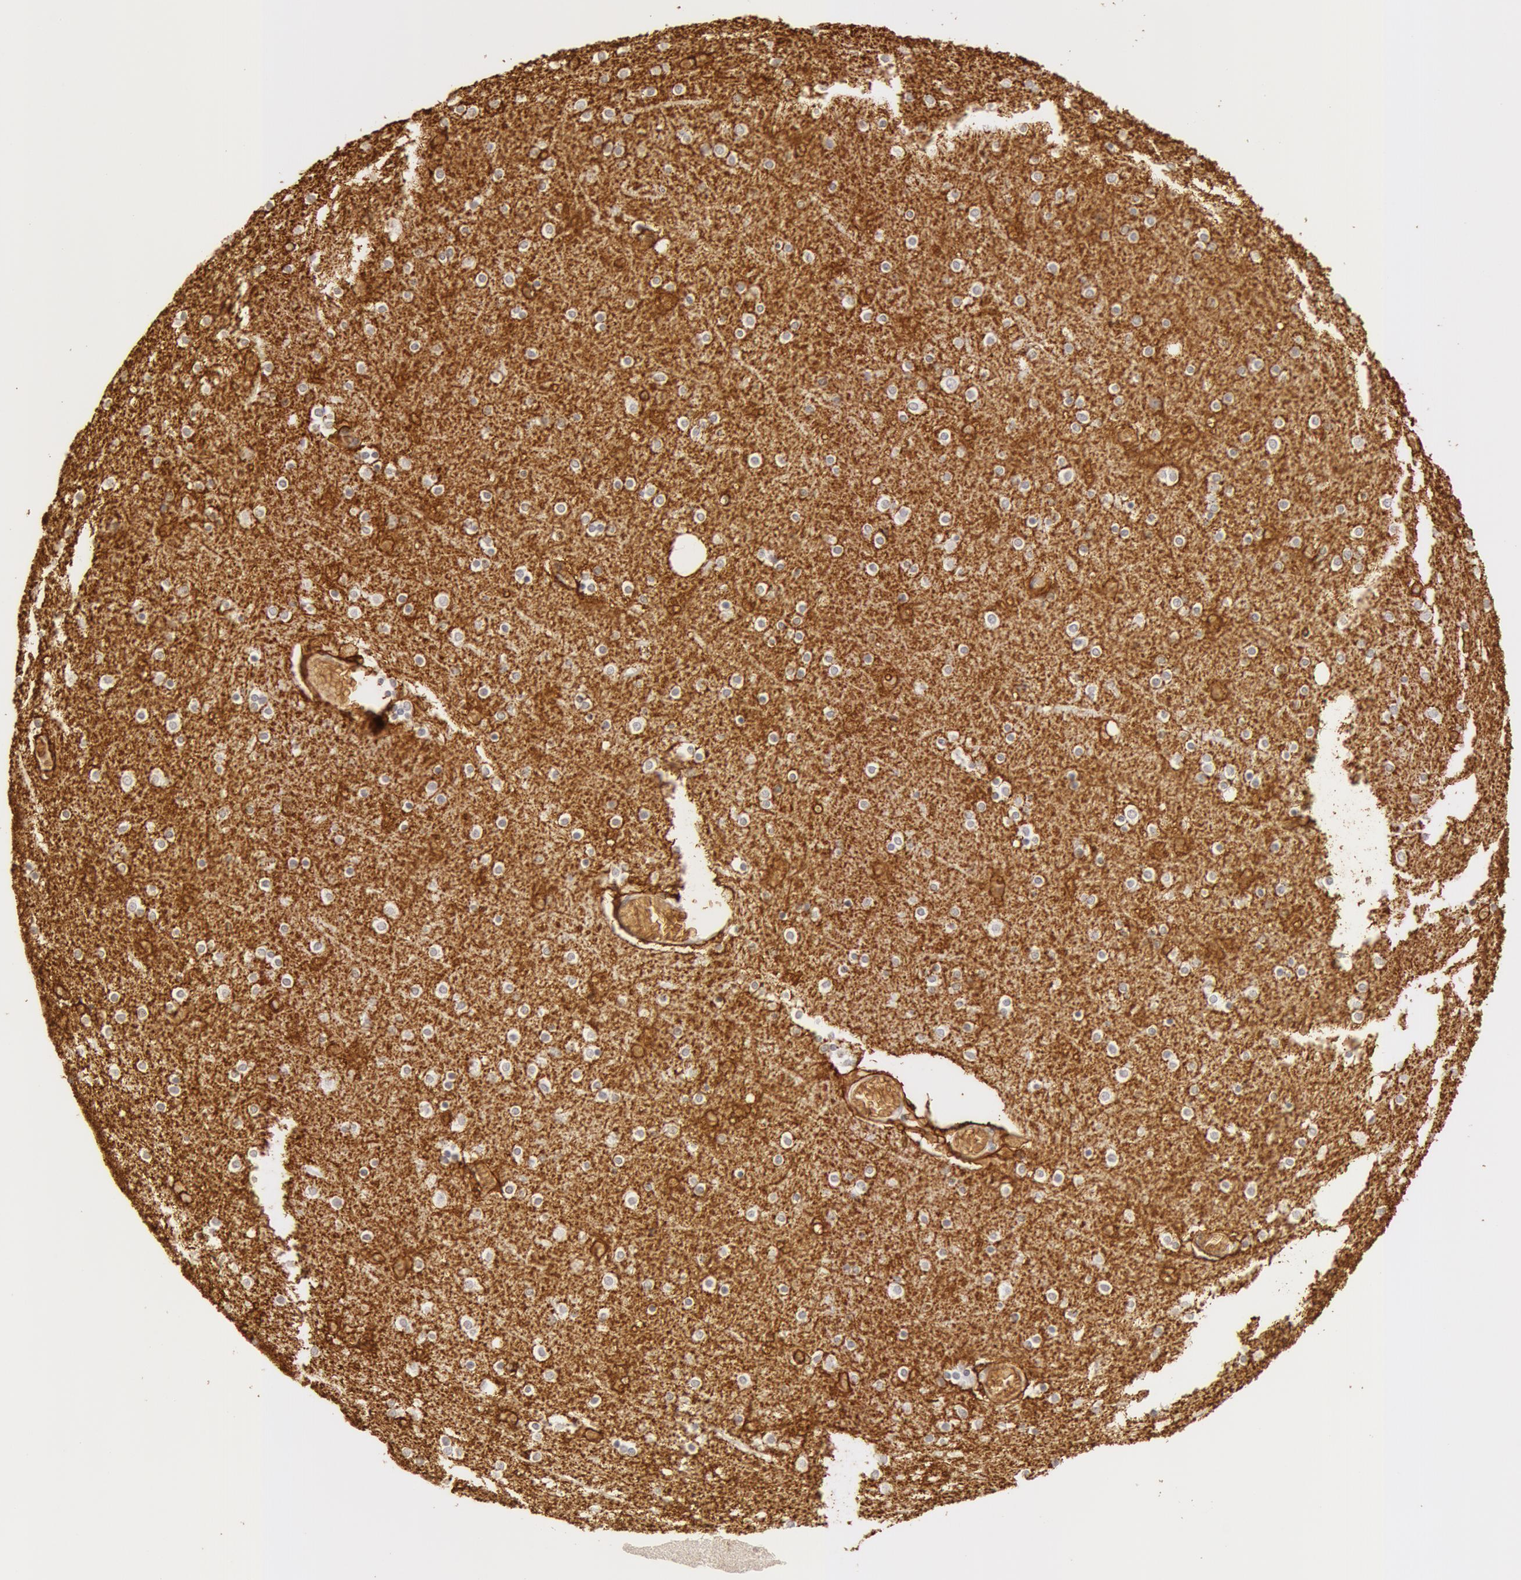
{"staining": {"intensity": "moderate", "quantity": "25%-75%", "location": "cytoplasmic/membranous"}, "tissue": "cerebral cortex", "cell_type": "Endothelial cells", "image_type": "normal", "snomed": [{"axis": "morphology", "description": "Normal tissue, NOS"}, {"axis": "topography", "description": "Cerebral cortex"}], "caption": "Brown immunohistochemical staining in unremarkable cerebral cortex exhibits moderate cytoplasmic/membranous staining in approximately 25%-75% of endothelial cells.", "gene": "AQP1", "patient": {"sex": "female", "age": 54}}